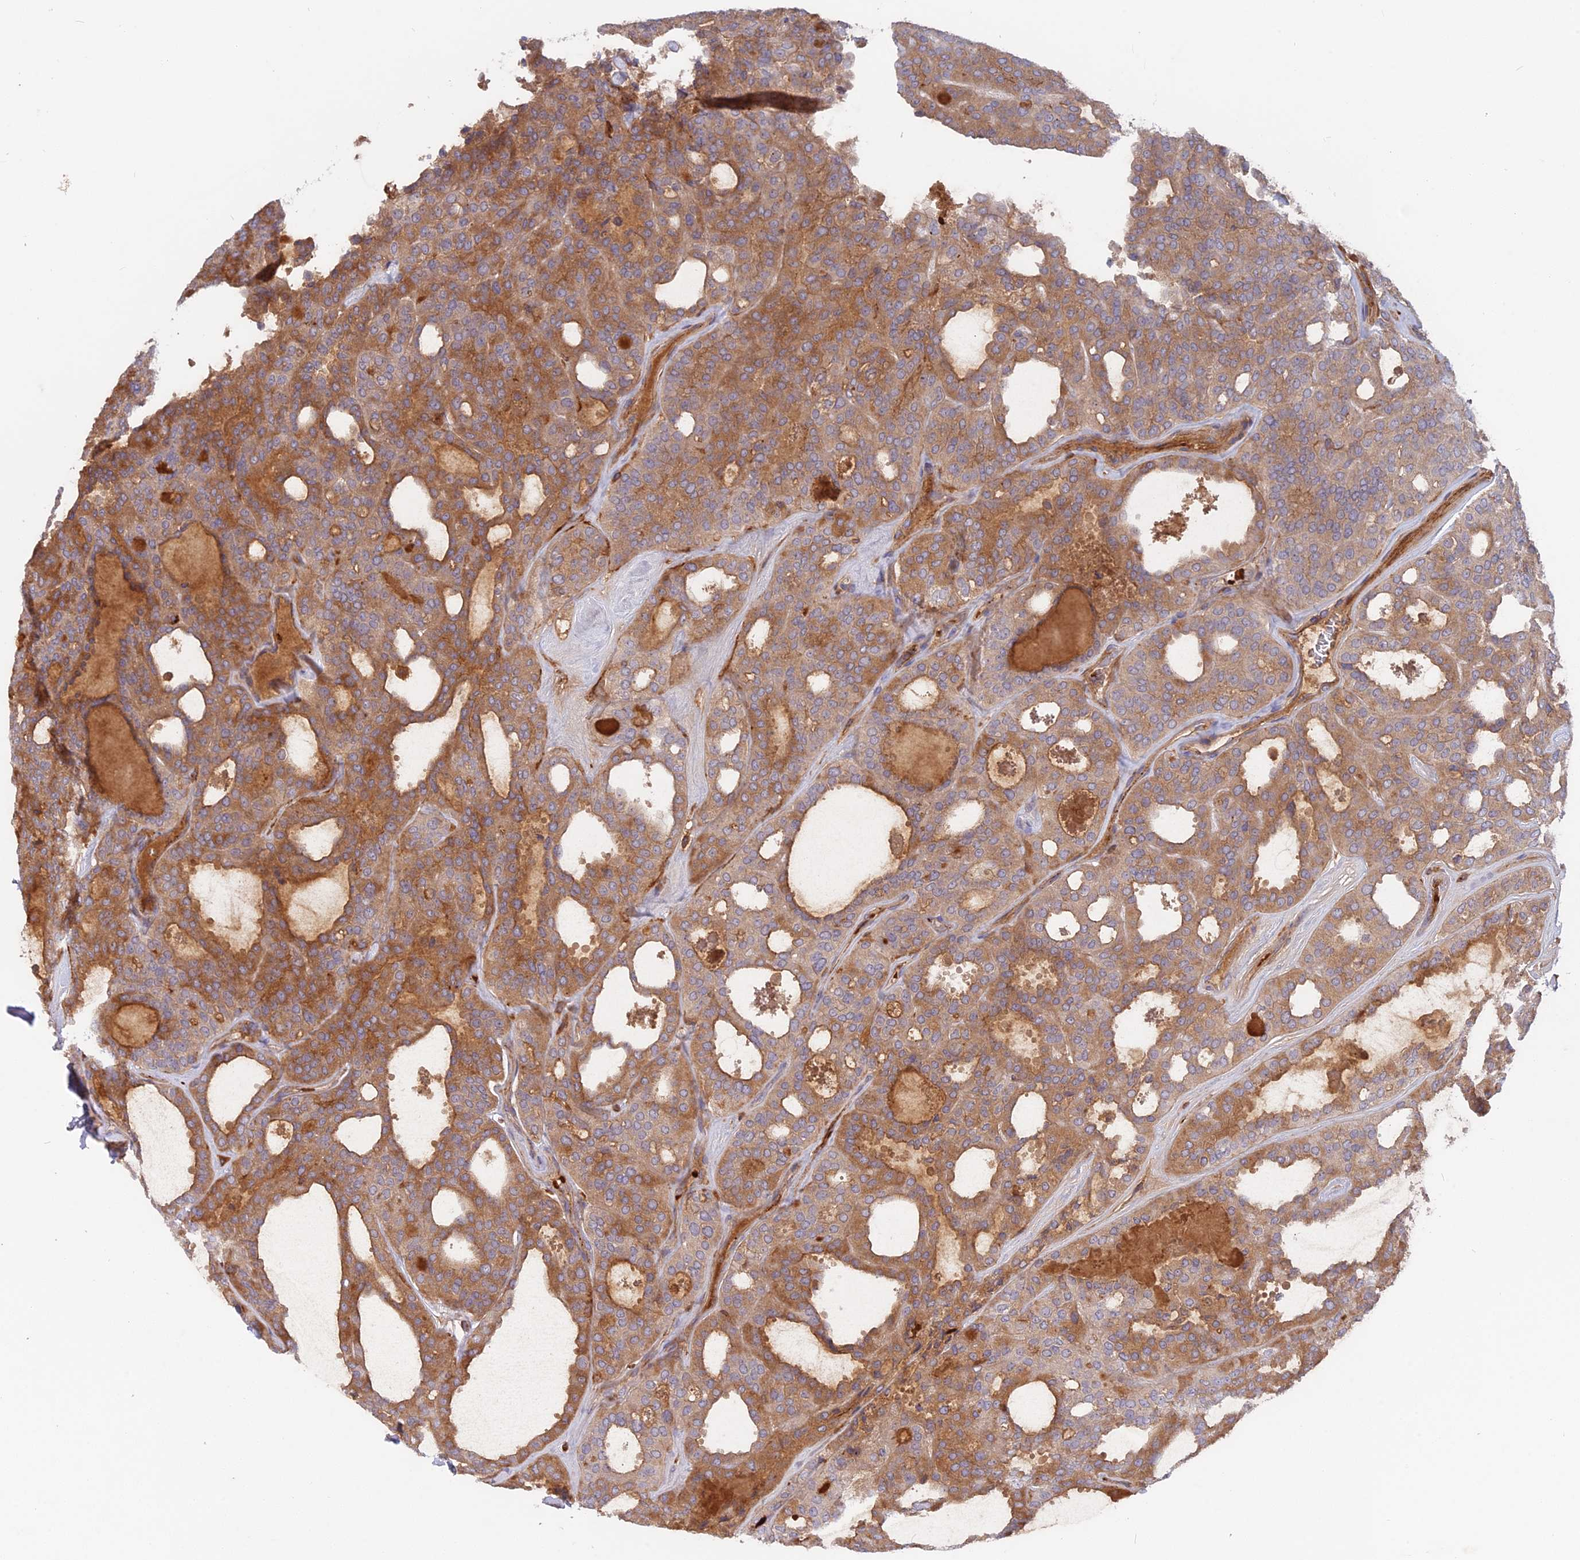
{"staining": {"intensity": "moderate", "quantity": ">75%", "location": "cytoplasmic/membranous"}, "tissue": "thyroid cancer", "cell_type": "Tumor cells", "image_type": "cancer", "snomed": [{"axis": "morphology", "description": "Follicular adenoma carcinoma, NOS"}, {"axis": "topography", "description": "Thyroid gland"}], "caption": "IHC staining of follicular adenoma carcinoma (thyroid), which displays medium levels of moderate cytoplasmic/membranous positivity in approximately >75% of tumor cells indicating moderate cytoplasmic/membranous protein expression. The staining was performed using DAB (brown) for protein detection and nuclei were counterstained in hematoxylin (blue).", "gene": "CPNE7", "patient": {"sex": "male", "age": 75}}